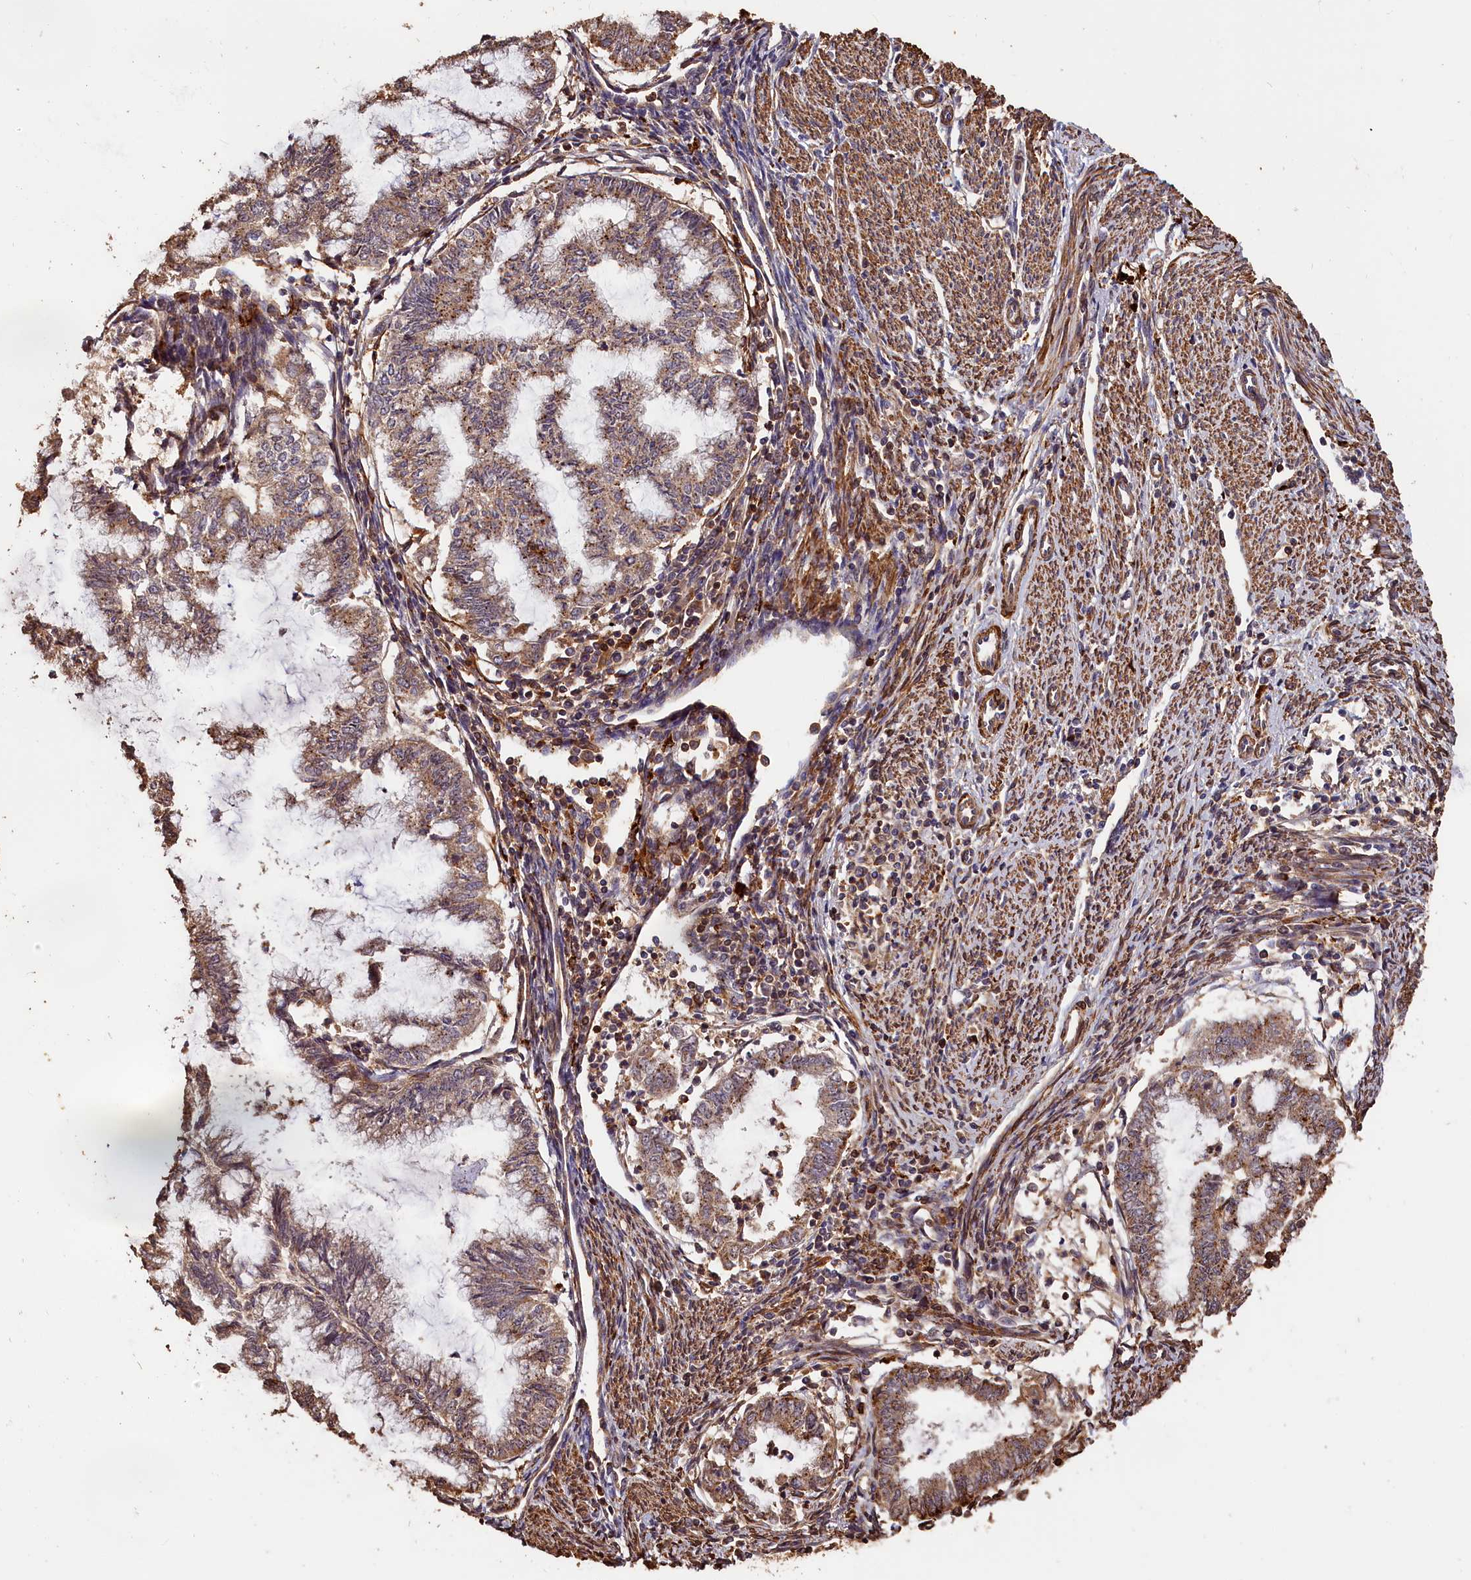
{"staining": {"intensity": "moderate", "quantity": "25%-75%", "location": "cytoplasmic/membranous"}, "tissue": "endometrial cancer", "cell_type": "Tumor cells", "image_type": "cancer", "snomed": [{"axis": "morphology", "description": "Adenocarcinoma, NOS"}, {"axis": "topography", "description": "Endometrium"}], "caption": "Endometrial adenocarcinoma stained for a protein shows moderate cytoplasmic/membranous positivity in tumor cells. (brown staining indicates protein expression, while blue staining denotes nuclei).", "gene": "MMP15", "patient": {"sex": "female", "age": 79}}